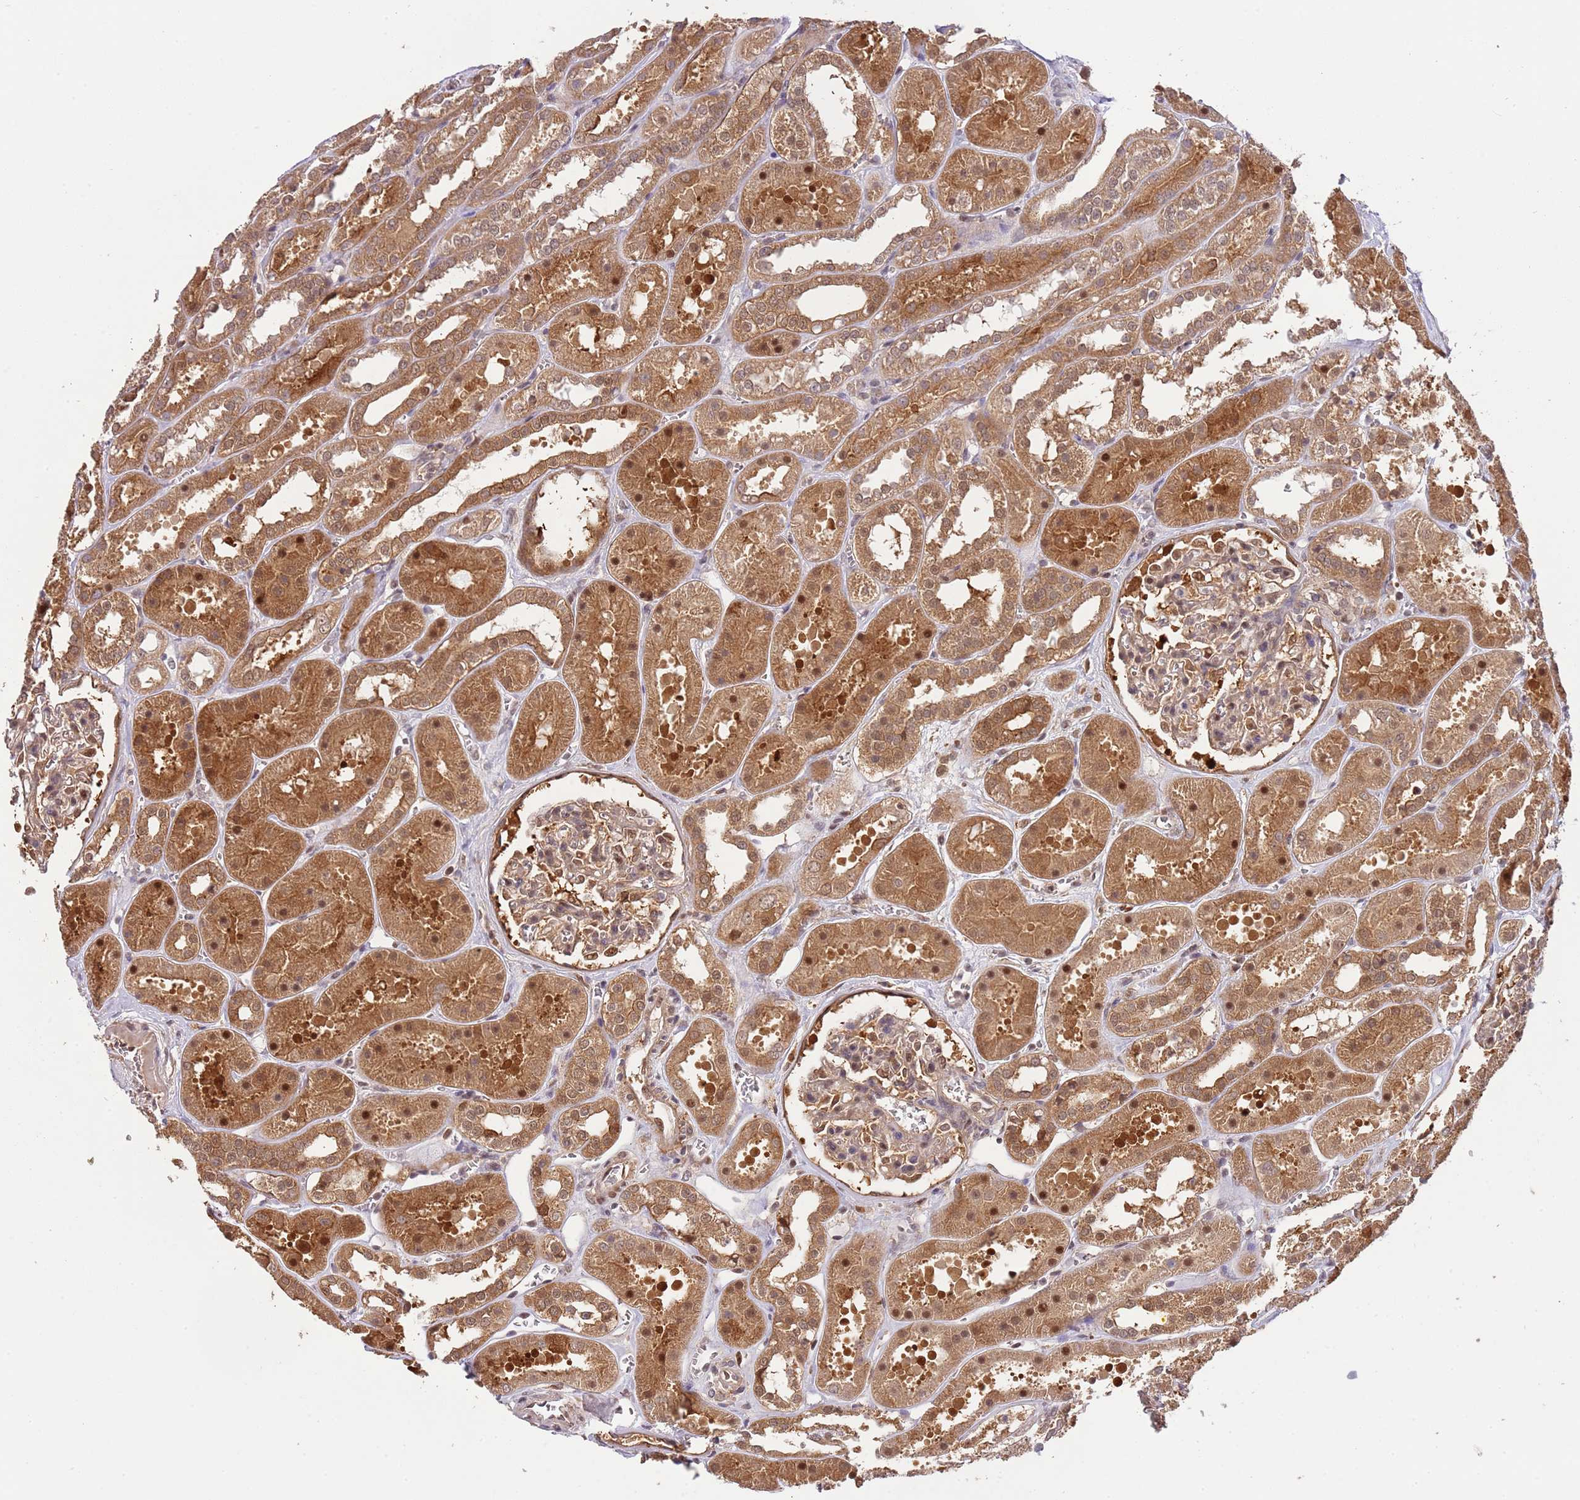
{"staining": {"intensity": "moderate", "quantity": "25%-75%", "location": "cytoplasmic/membranous,nuclear"}, "tissue": "kidney", "cell_type": "Cells in glomeruli", "image_type": "normal", "snomed": [{"axis": "morphology", "description": "Normal tissue, NOS"}, {"axis": "topography", "description": "Kidney"}], "caption": "A brown stain shows moderate cytoplasmic/membranous,nuclear positivity of a protein in cells in glomeruli of unremarkable human kidney. Using DAB (brown) and hematoxylin (blue) stains, captured at high magnification using brightfield microscopy.", "gene": "PLSCR5", "patient": {"sex": "female", "age": 41}}